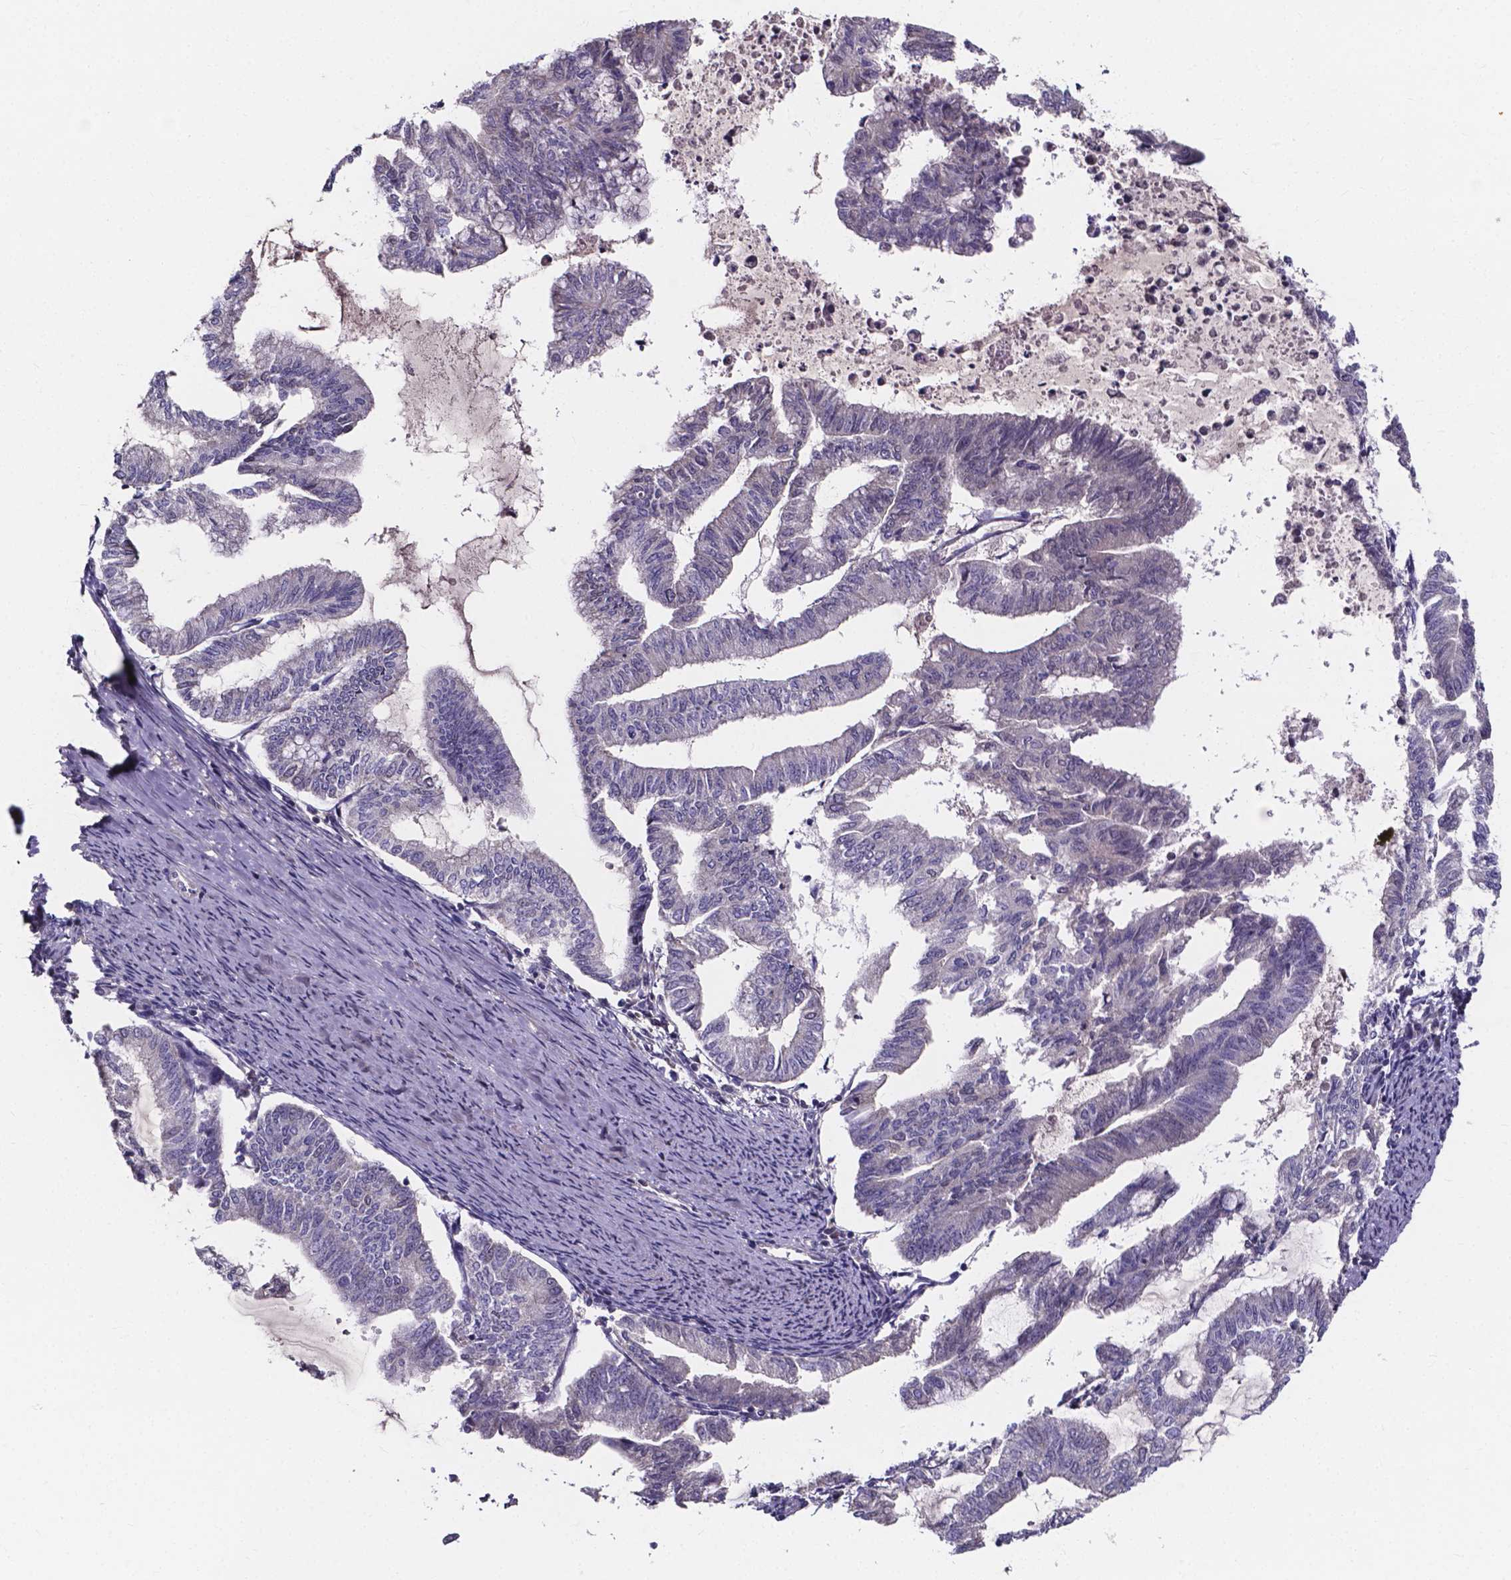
{"staining": {"intensity": "negative", "quantity": "none", "location": "none"}, "tissue": "endometrial cancer", "cell_type": "Tumor cells", "image_type": "cancer", "snomed": [{"axis": "morphology", "description": "Adenocarcinoma, NOS"}, {"axis": "topography", "description": "Endometrium"}], "caption": "DAB immunohistochemical staining of adenocarcinoma (endometrial) reveals no significant staining in tumor cells. Brightfield microscopy of immunohistochemistry stained with DAB (brown) and hematoxylin (blue), captured at high magnification.", "gene": "SPOCD1", "patient": {"sex": "female", "age": 79}}